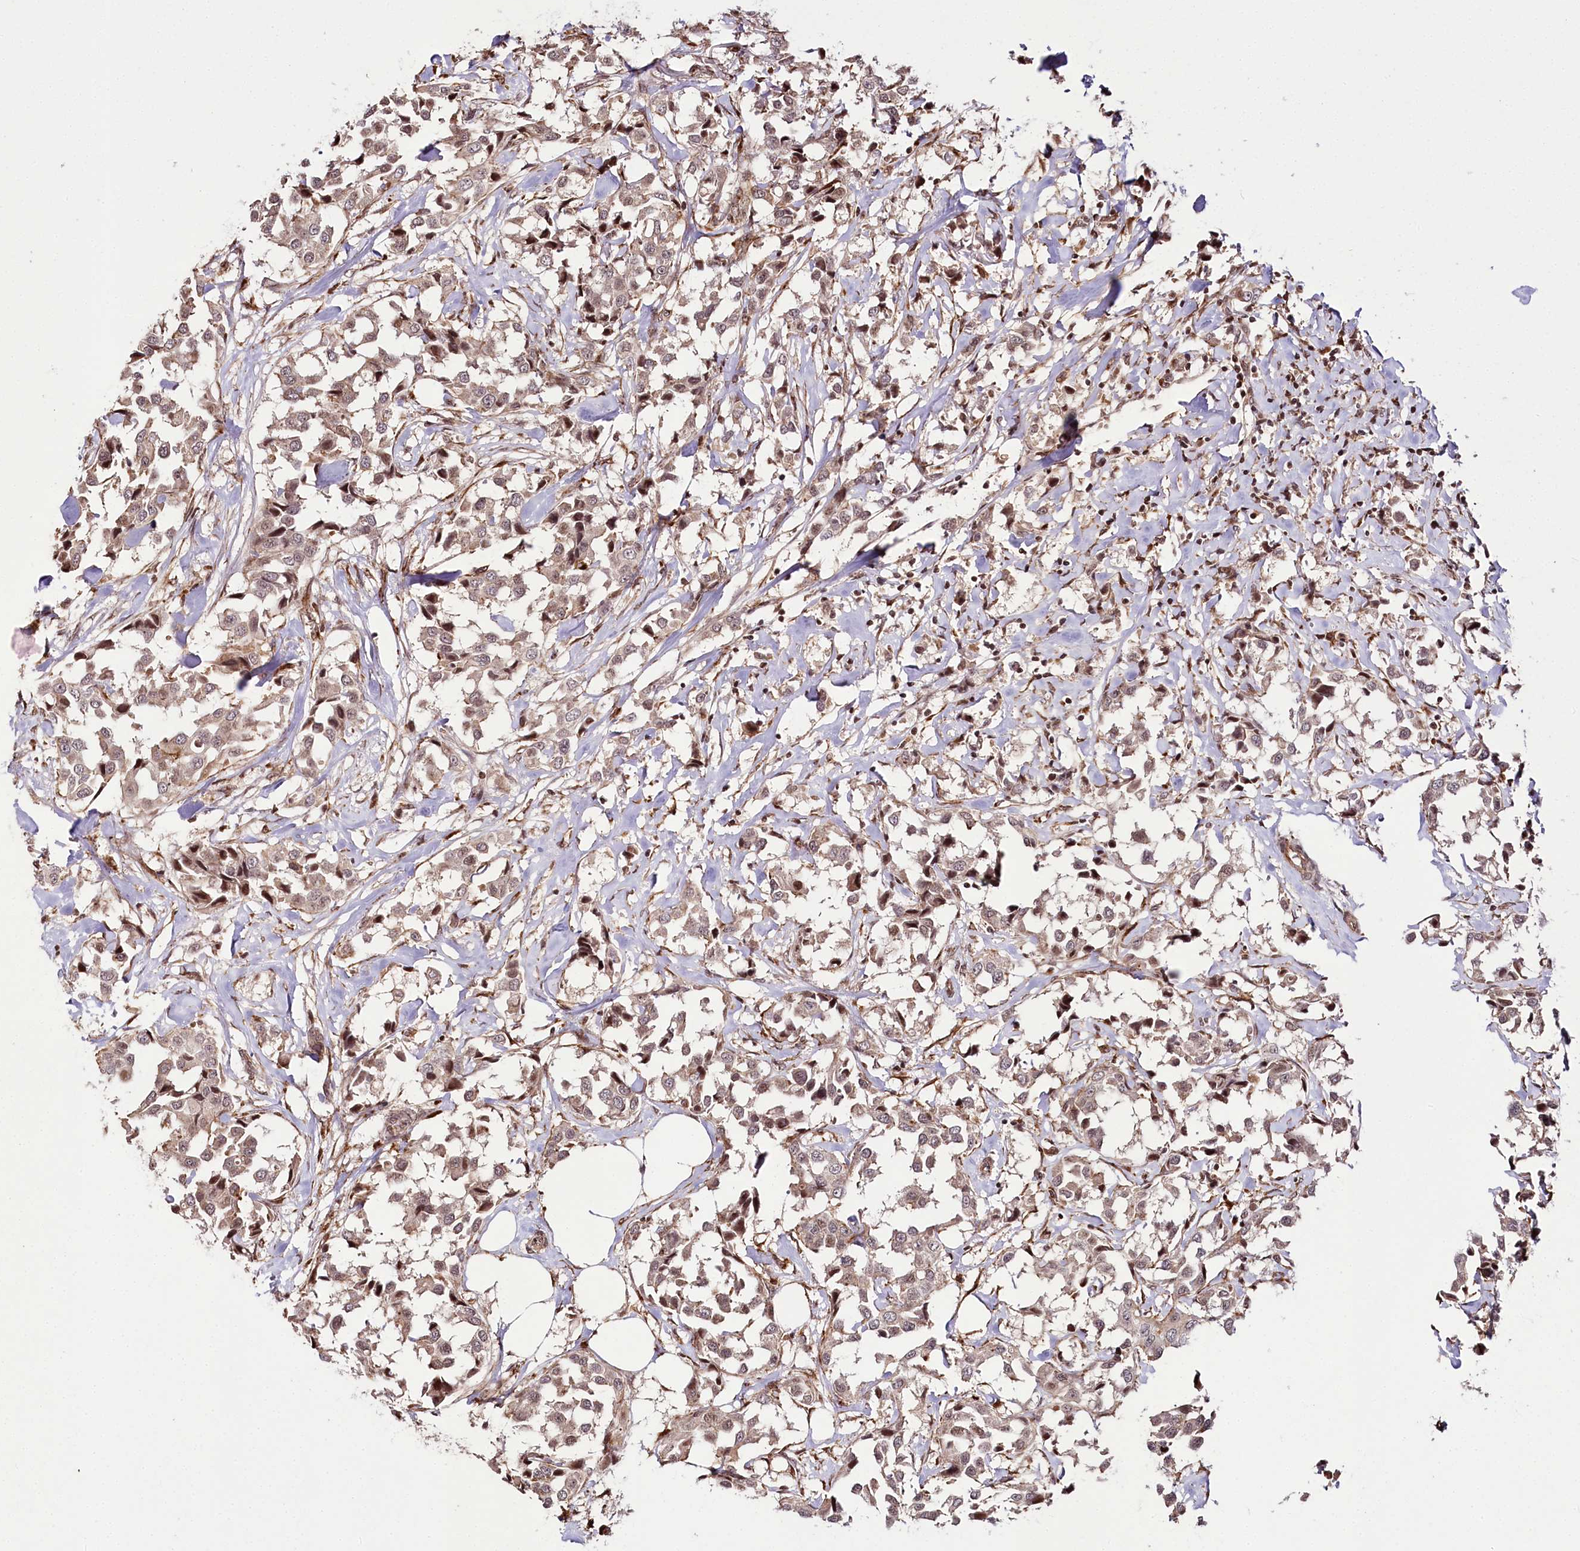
{"staining": {"intensity": "weak", "quantity": ">75%", "location": "cytoplasmic/membranous,nuclear"}, "tissue": "breast cancer", "cell_type": "Tumor cells", "image_type": "cancer", "snomed": [{"axis": "morphology", "description": "Duct carcinoma"}, {"axis": "topography", "description": "Breast"}], "caption": "Tumor cells exhibit low levels of weak cytoplasmic/membranous and nuclear staining in approximately >75% of cells in human breast cancer (invasive ductal carcinoma).", "gene": "HOXC8", "patient": {"sex": "female", "age": 80}}